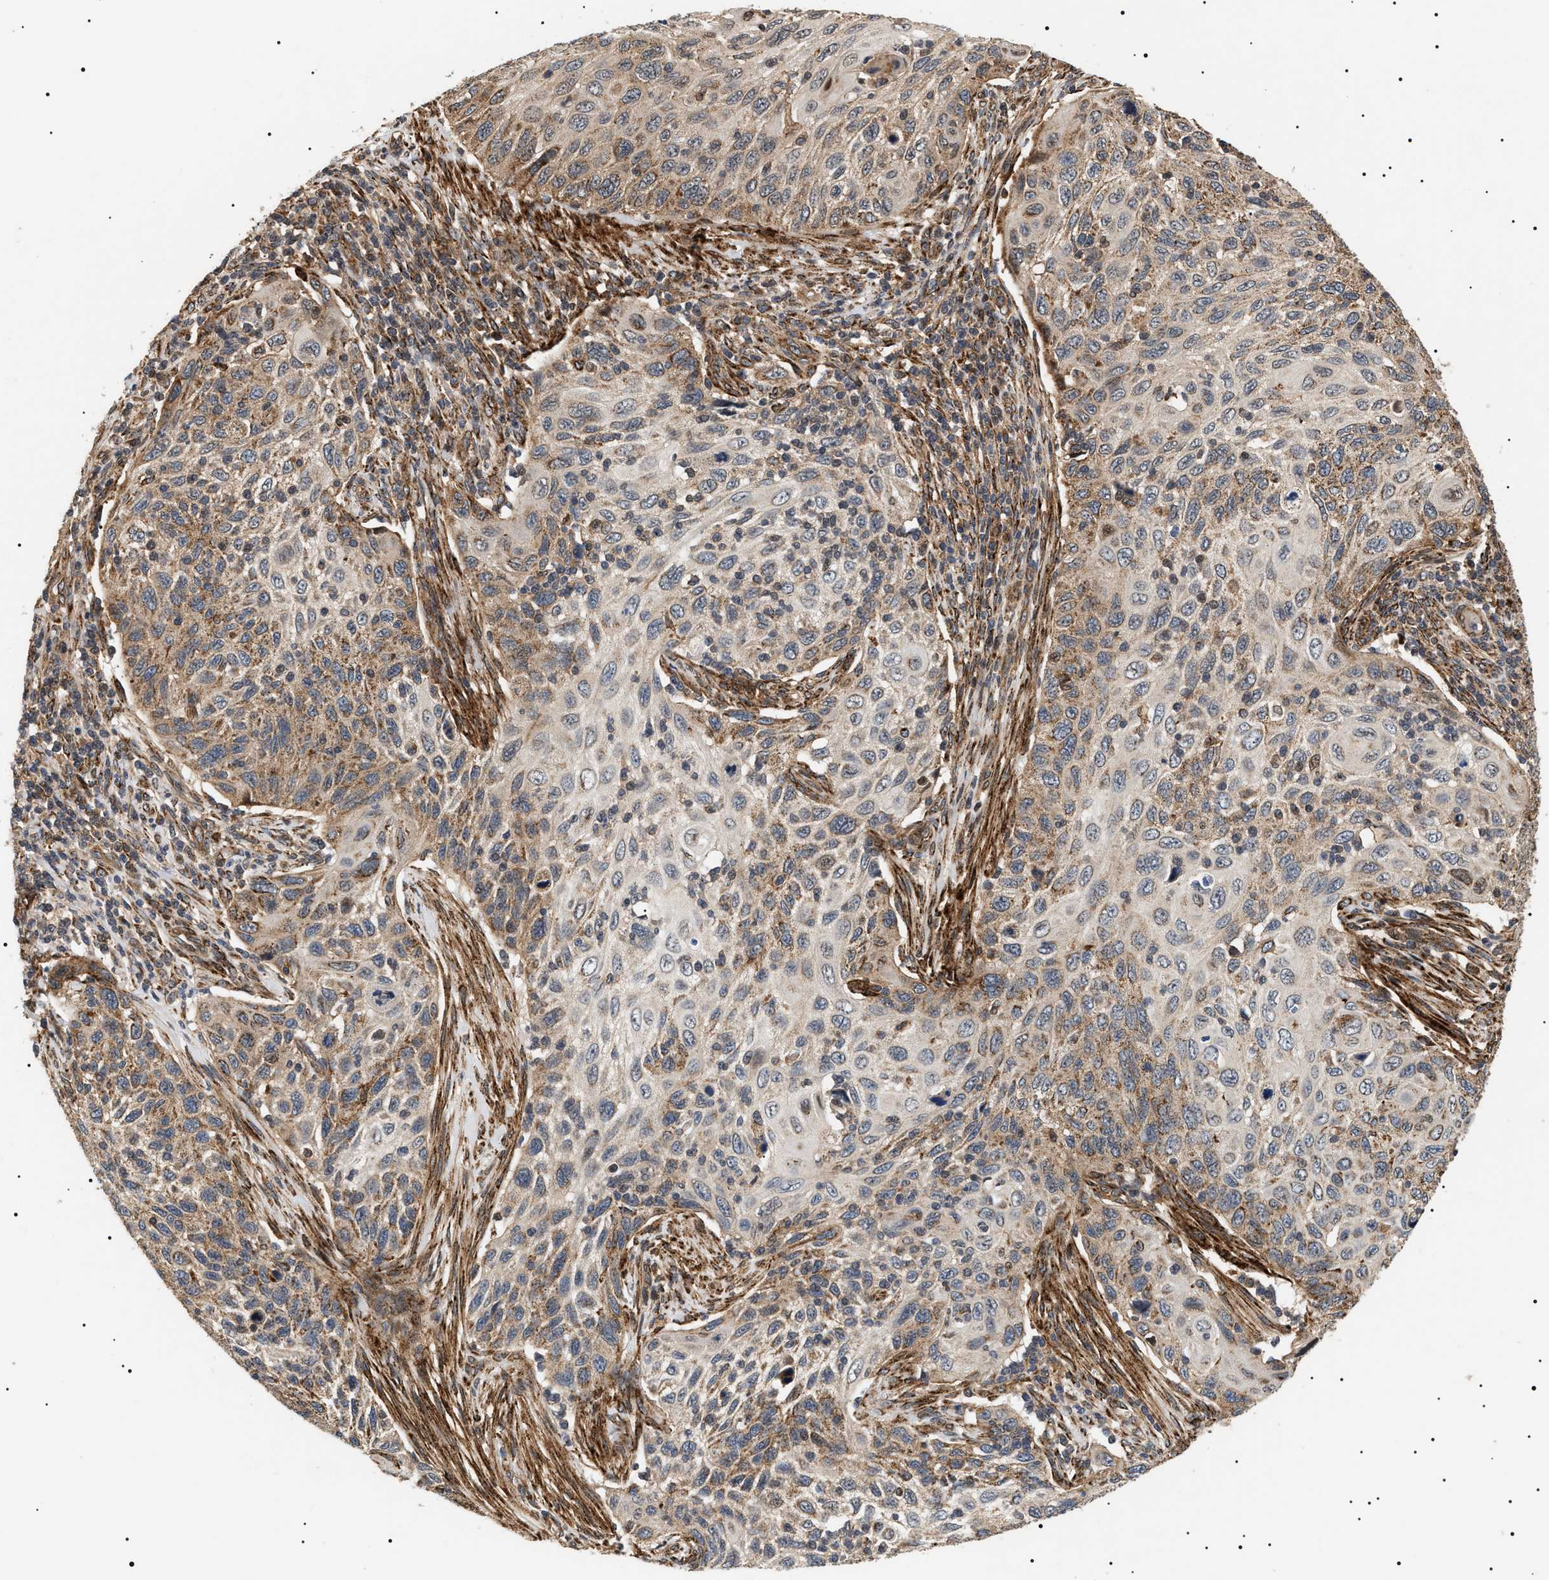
{"staining": {"intensity": "weak", "quantity": ">75%", "location": "cytoplasmic/membranous"}, "tissue": "cervical cancer", "cell_type": "Tumor cells", "image_type": "cancer", "snomed": [{"axis": "morphology", "description": "Squamous cell carcinoma, NOS"}, {"axis": "topography", "description": "Cervix"}], "caption": "Weak cytoplasmic/membranous protein positivity is present in approximately >75% of tumor cells in cervical squamous cell carcinoma.", "gene": "ZBTB26", "patient": {"sex": "female", "age": 70}}